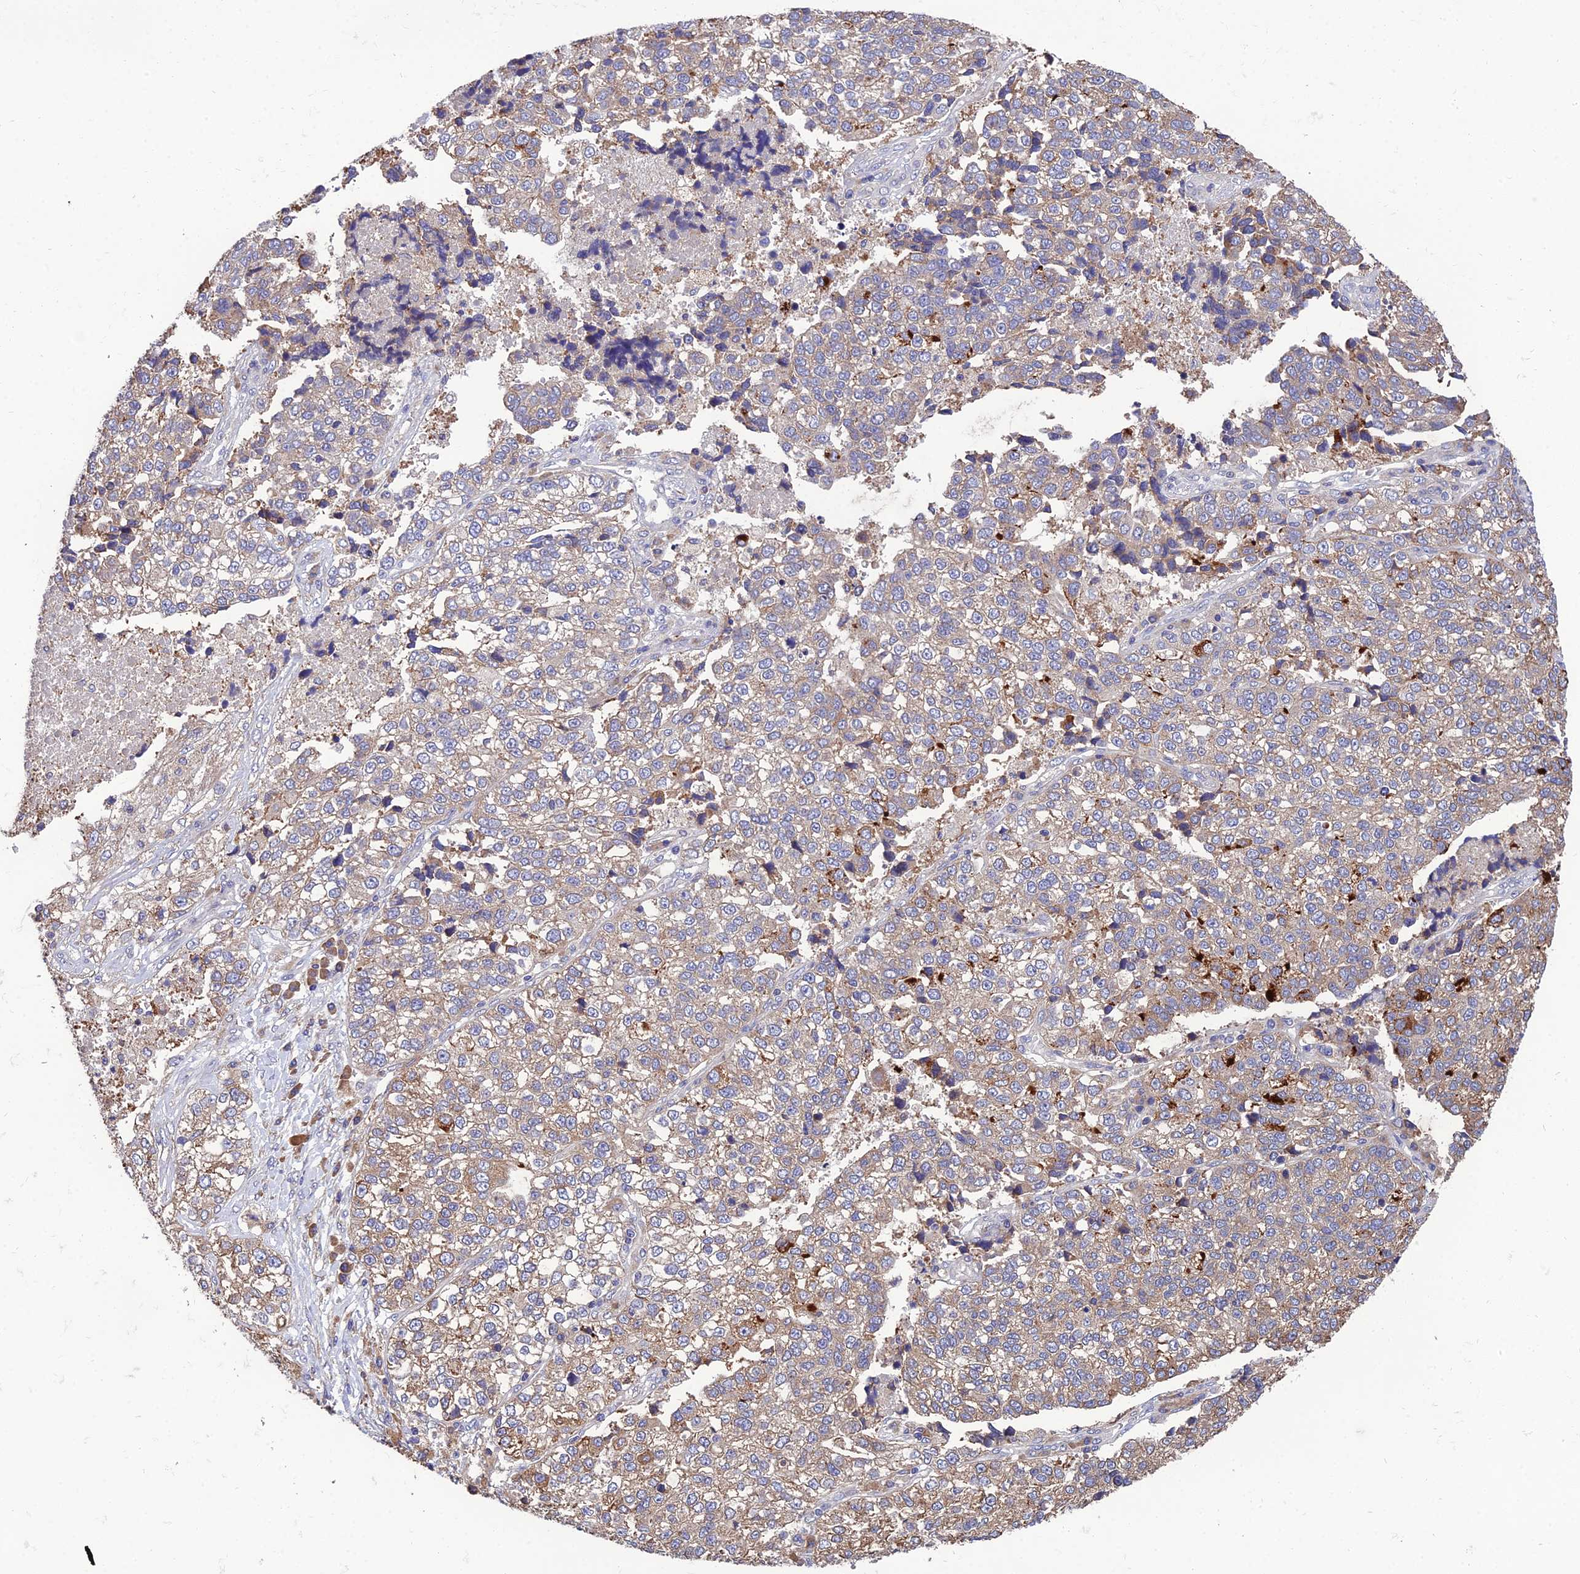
{"staining": {"intensity": "weak", "quantity": "<25%", "location": "cytoplasmic/membranous"}, "tissue": "lung cancer", "cell_type": "Tumor cells", "image_type": "cancer", "snomed": [{"axis": "morphology", "description": "Adenocarcinoma, NOS"}, {"axis": "topography", "description": "Lung"}], "caption": "This is an IHC histopathology image of lung cancer (adenocarcinoma). There is no positivity in tumor cells.", "gene": "UMAD1", "patient": {"sex": "male", "age": 49}}